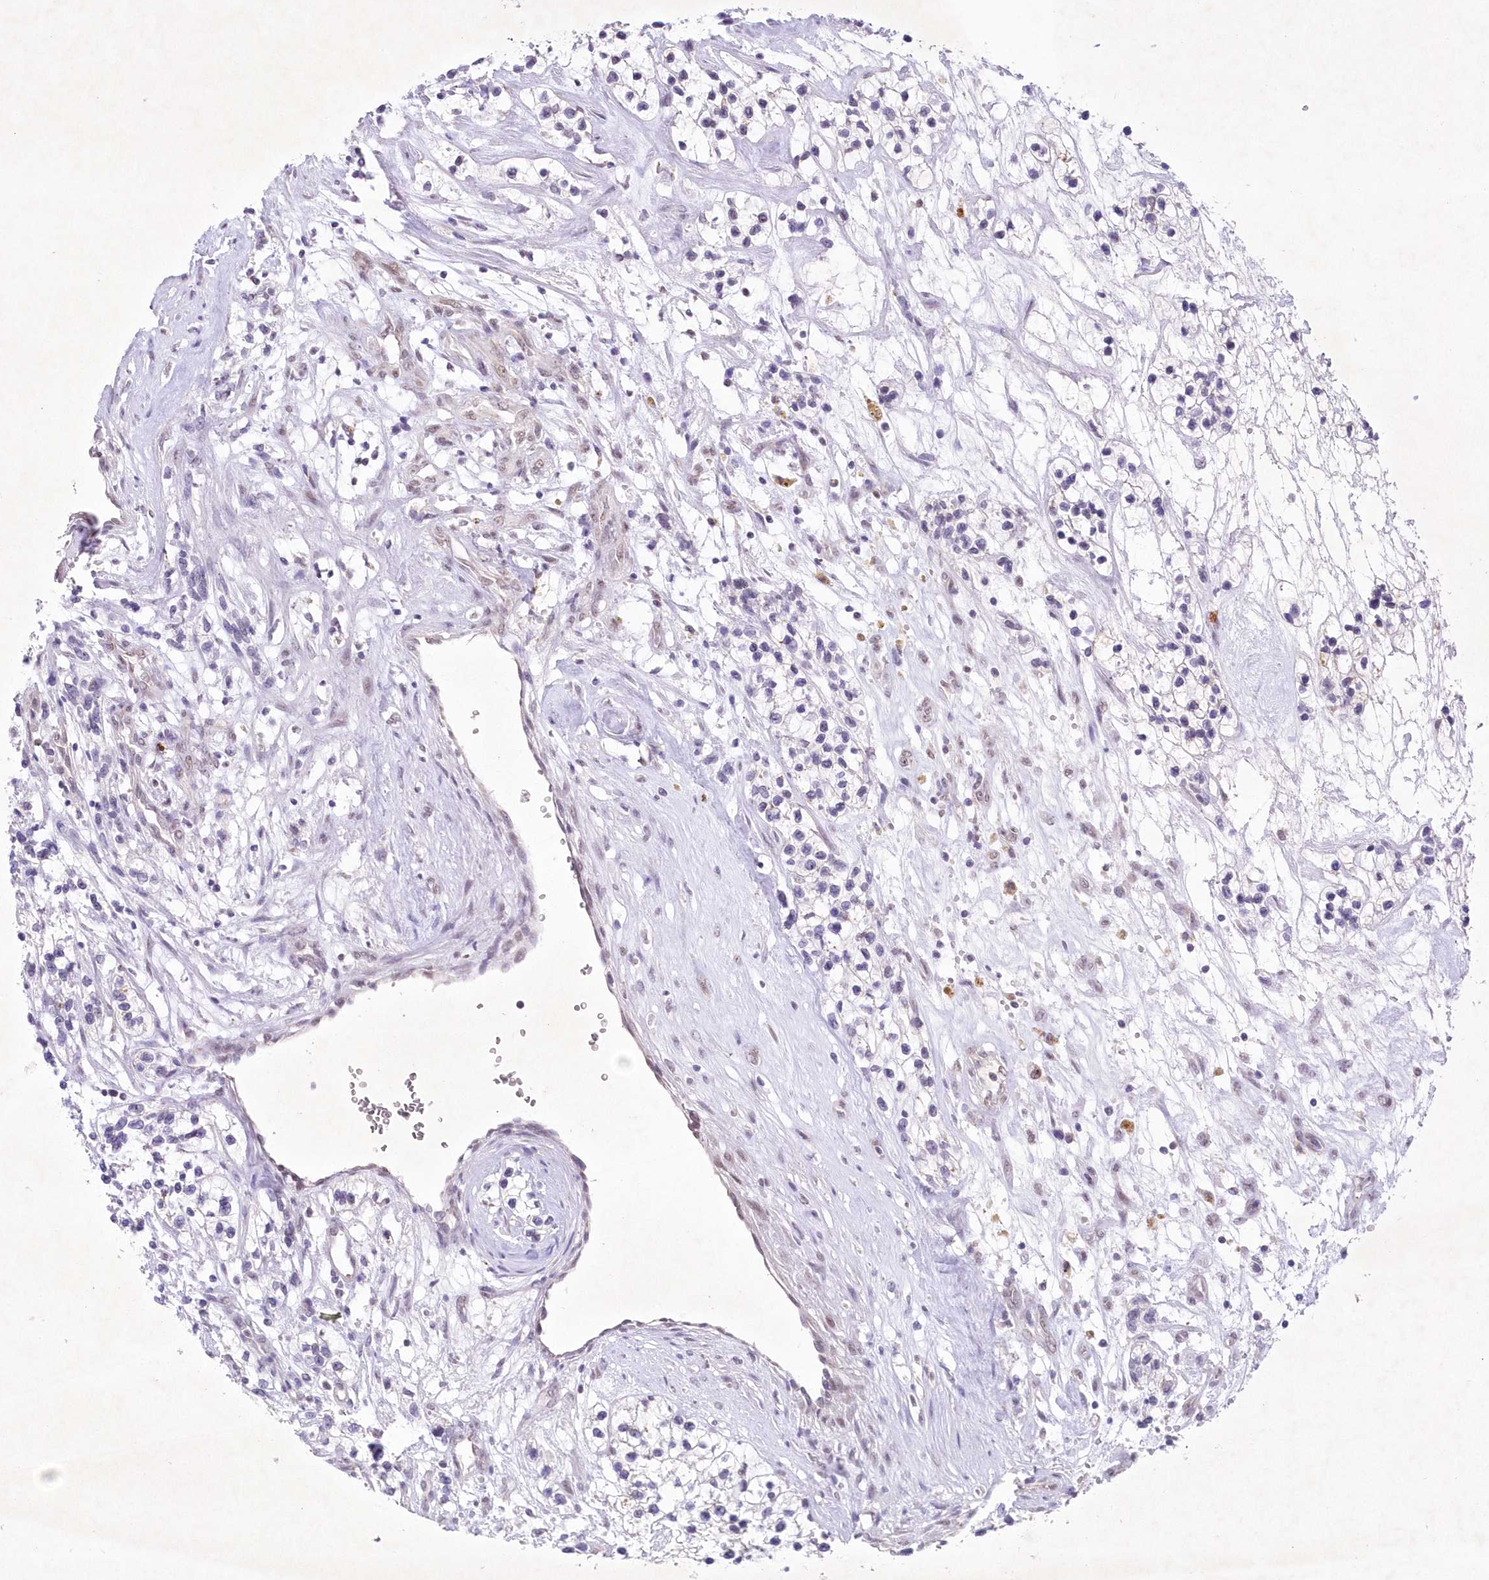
{"staining": {"intensity": "negative", "quantity": "none", "location": "none"}, "tissue": "renal cancer", "cell_type": "Tumor cells", "image_type": "cancer", "snomed": [{"axis": "morphology", "description": "Adenocarcinoma, NOS"}, {"axis": "topography", "description": "Kidney"}], "caption": "Immunohistochemistry image of neoplastic tissue: human renal adenocarcinoma stained with DAB demonstrates no significant protein expression in tumor cells.", "gene": "RBM27", "patient": {"sex": "female", "age": 57}}